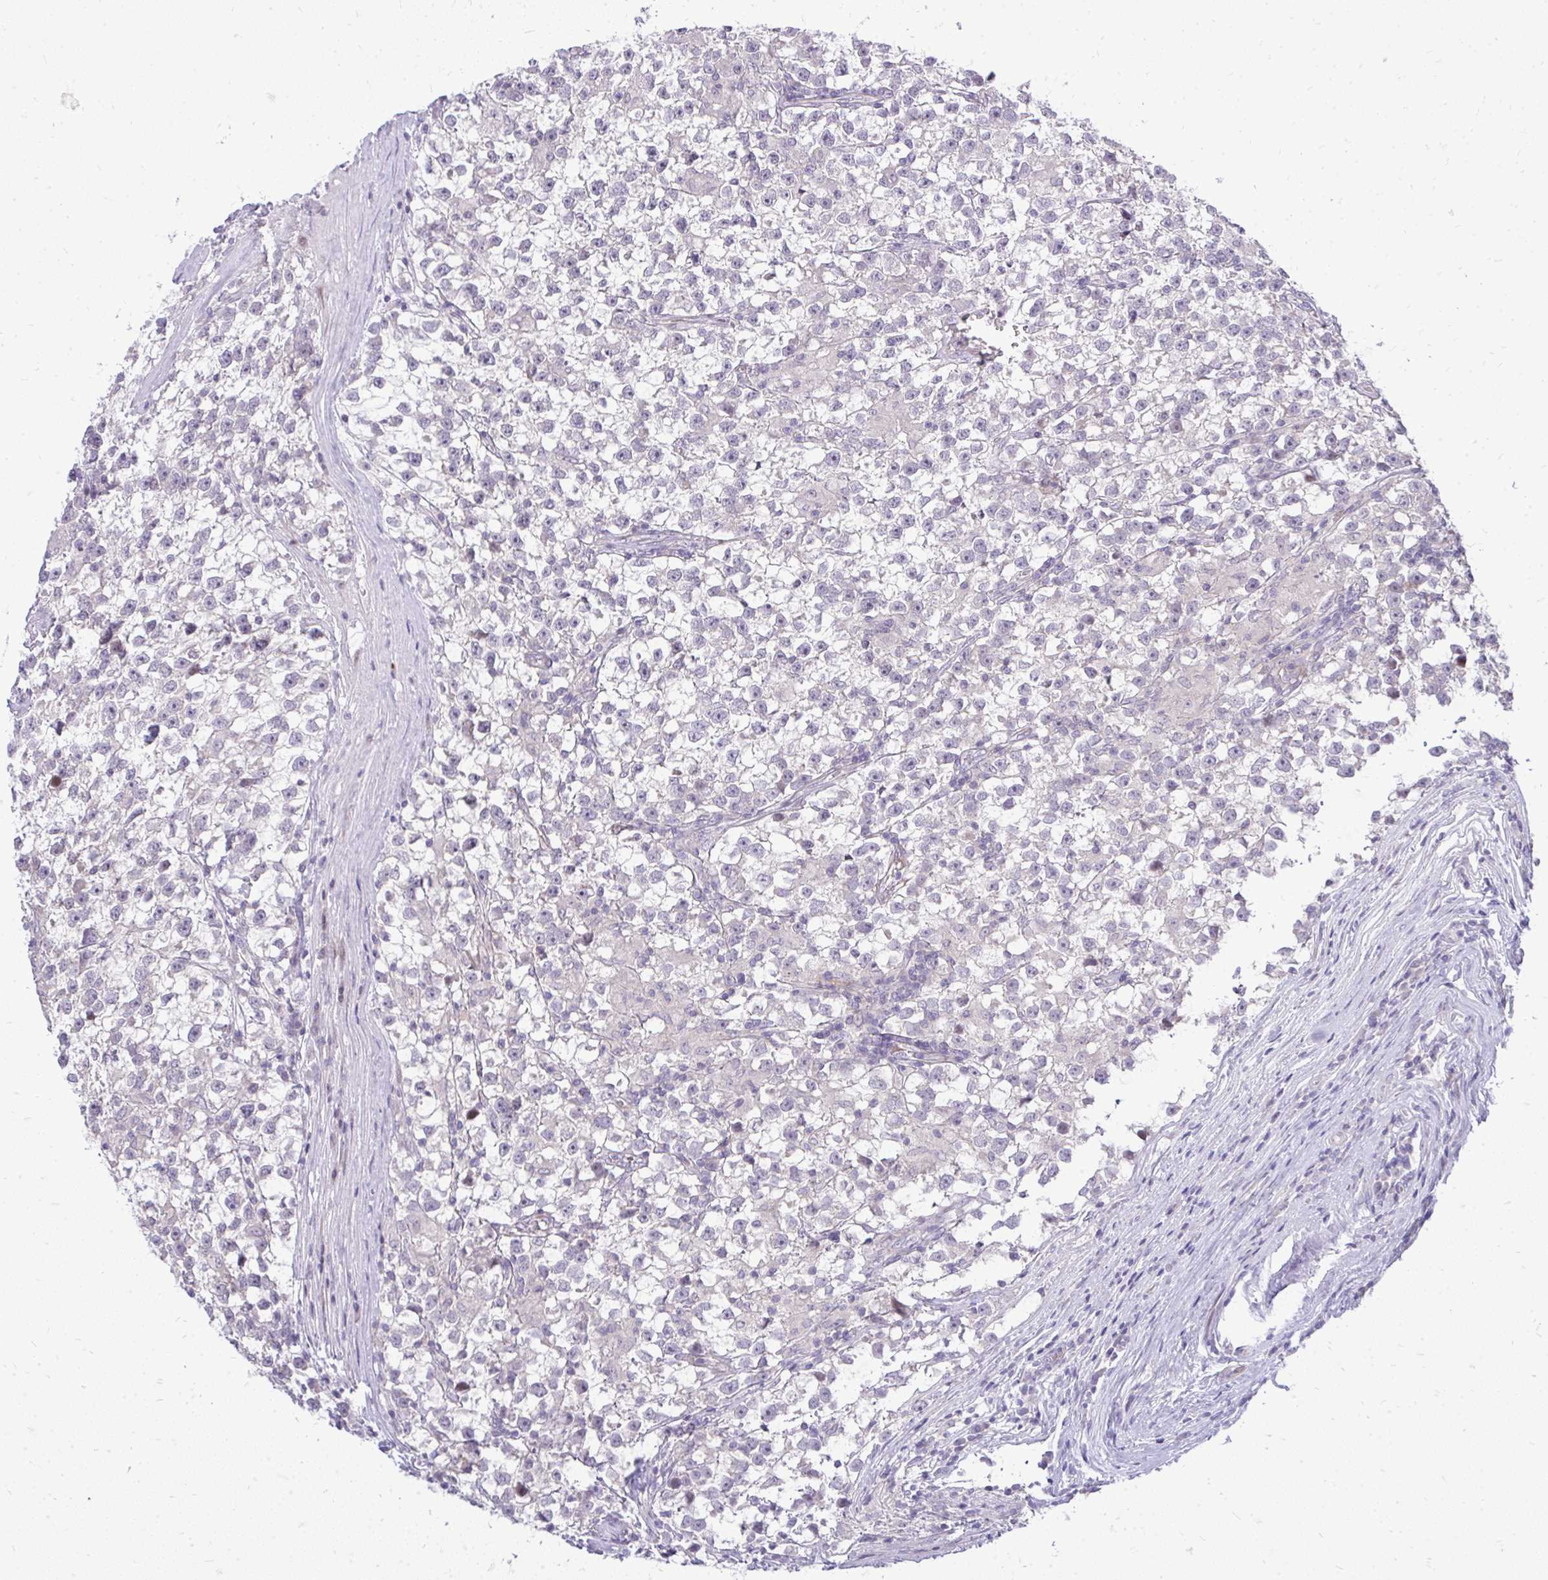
{"staining": {"intensity": "negative", "quantity": "none", "location": "none"}, "tissue": "testis cancer", "cell_type": "Tumor cells", "image_type": "cancer", "snomed": [{"axis": "morphology", "description": "Seminoma, NOS"}, {"axis": "topography", "description": "Testis"}], "caption": "Tumor cells are negative for brown protein staining in testis cancer. Nuclei are stained in blue.", "gene": "OR8D1", "patient": {"sex": "male", "age": 31}}